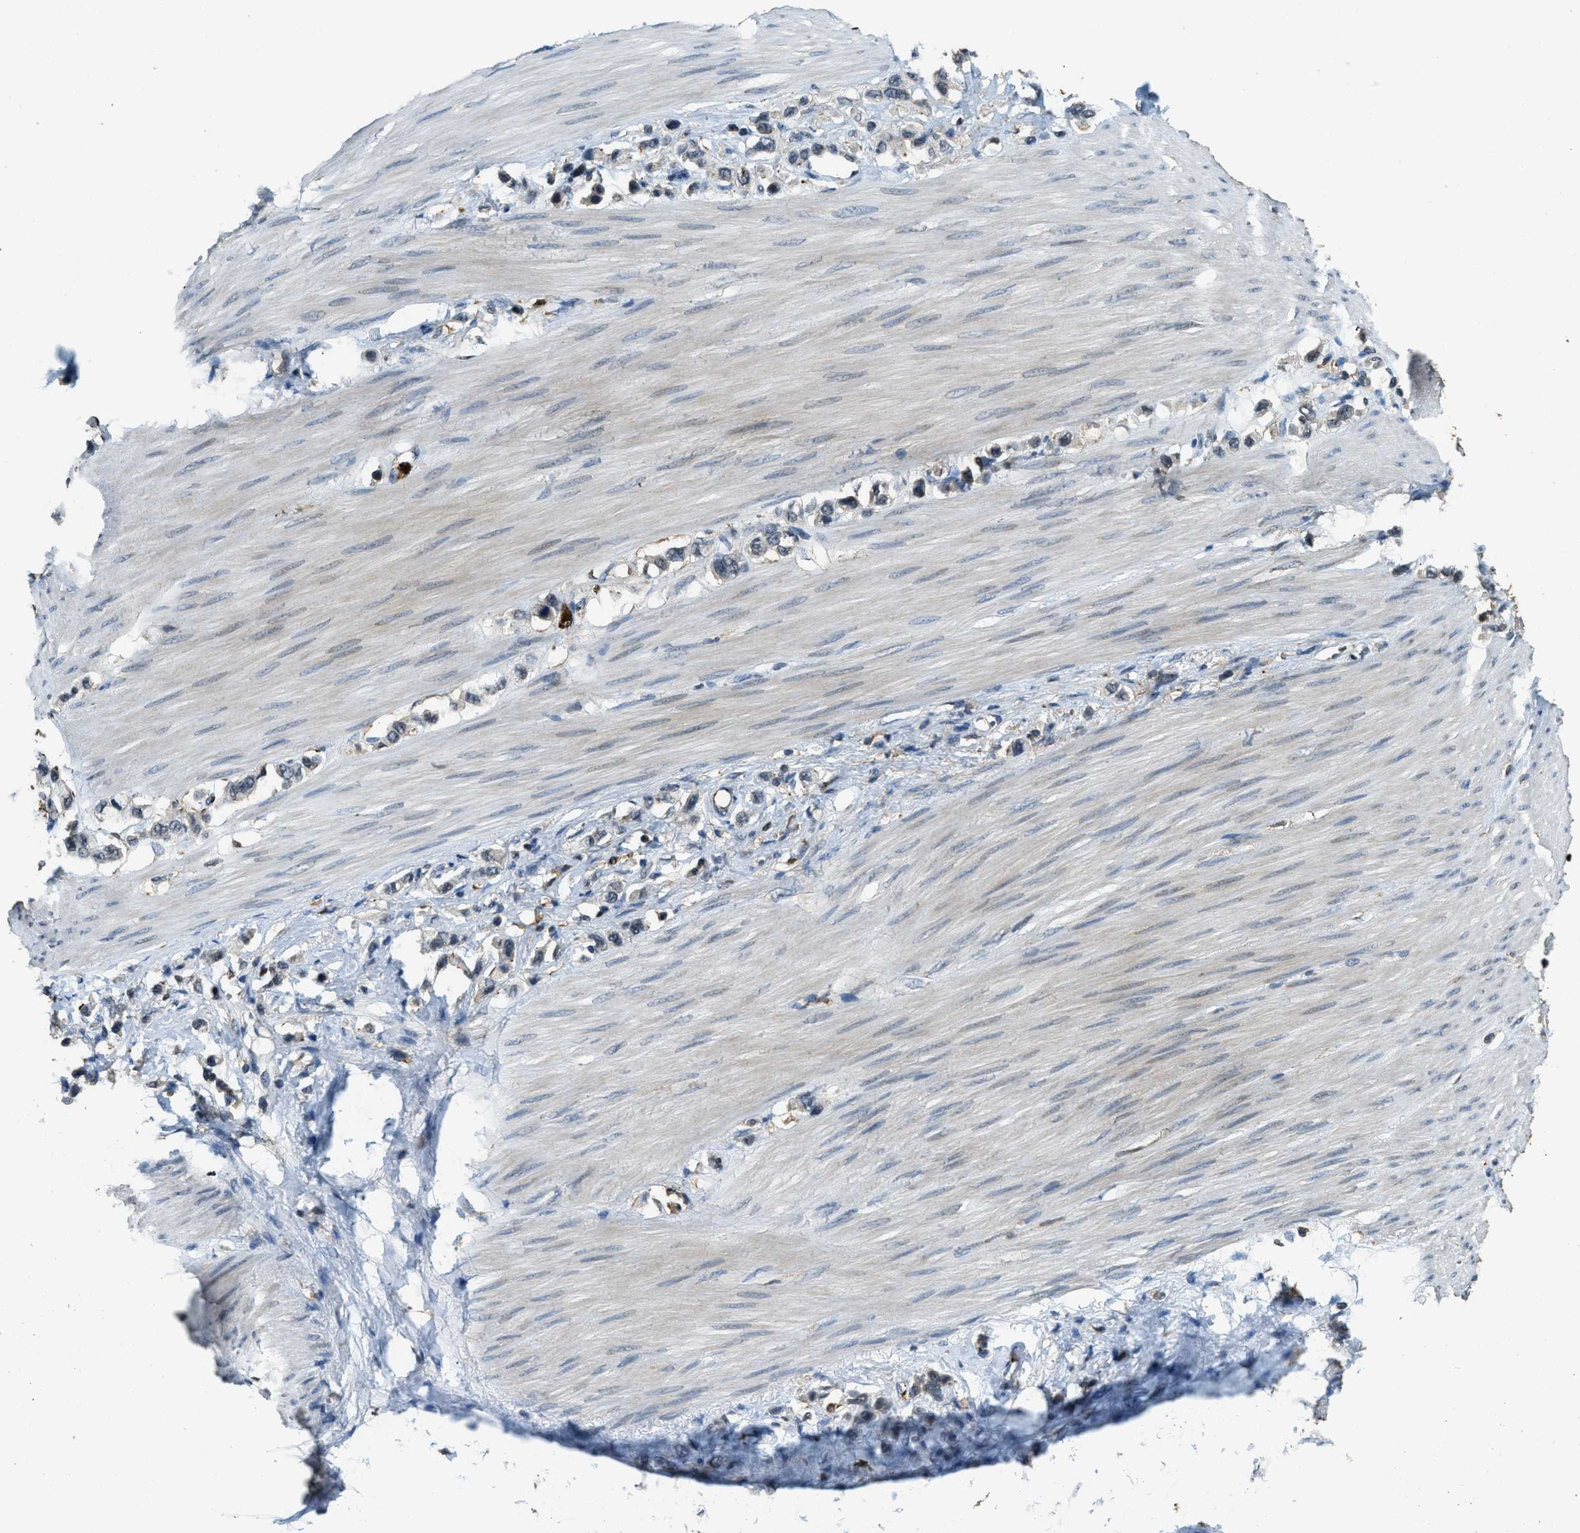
{"staining": {"intensity": "negative", "quantity": "none", "location": "none"}, "tissue": "stomach cancer", "cell_type": "Tumor cells", "image_type": "cancer", "snomed": [{"axis": "morphology", "description": "Adenocarcinoma, NOS"}, {"axis": "topography", "description": "Stomach"}], "caption": "Immunohistochemistry (IHC) of human stomach adenocarcinoma shows no staining in tumor cells.", "gene": "RNF141", "patient": {"sex": "female", "age": 65}}